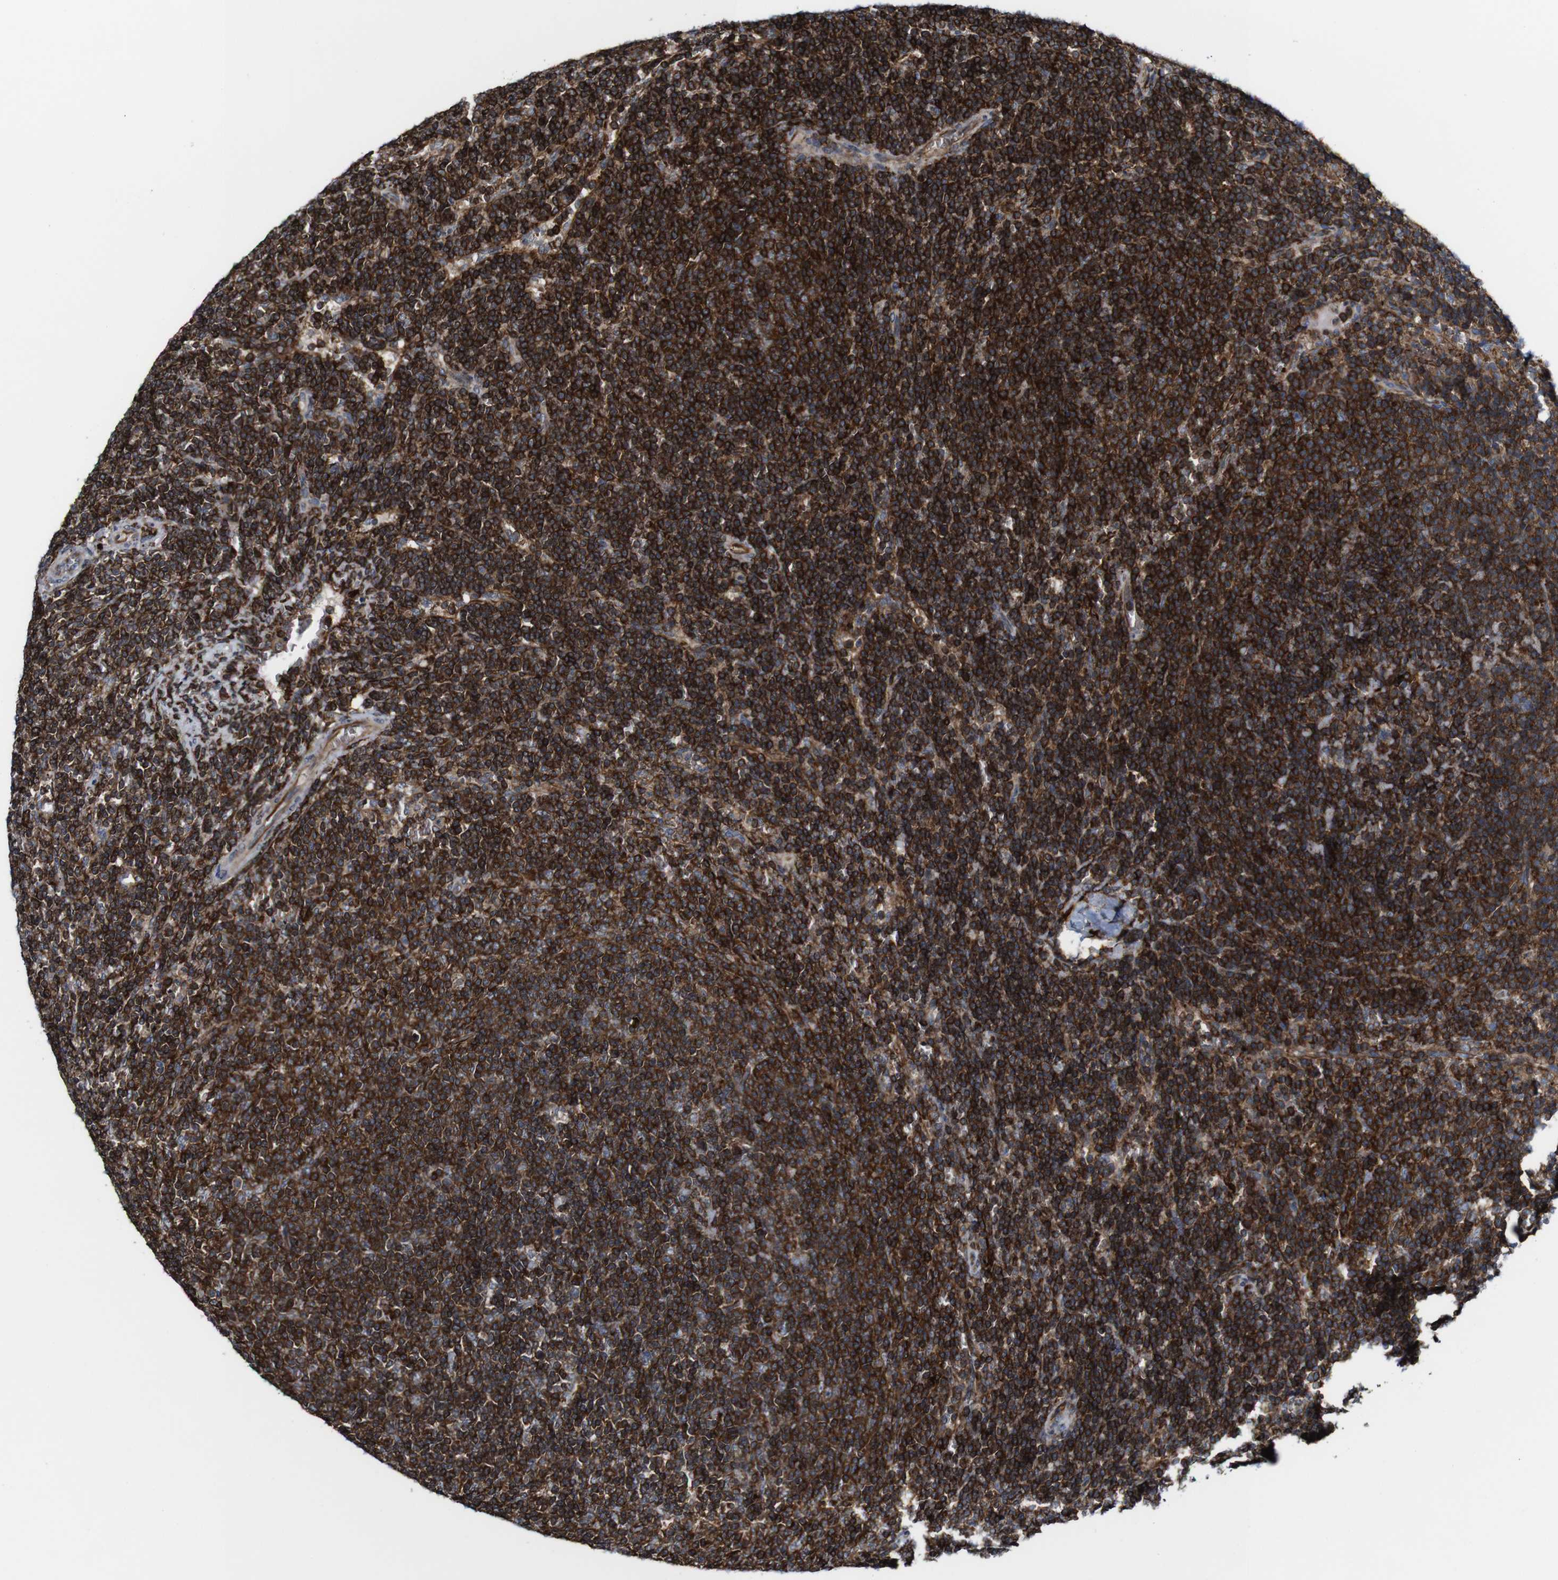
{"staining": {"intensity": "strong", "quantity": ">75%", "location": "cytoplasmic/membranous"}, "tissue": "lymphoma", "cell_type": "Tumor cells", "image_type": "cancer", "snomed": [{"axis": "morphology", "description": "Malignant lymphoma, non-Hodgkin's type, Low grade"}, {"axis": "topography", "description": "Spleen"}], "caption": "This micrograph displays immunohistochemistry staining of low-grade malignant lymphoma, non-Hodgkin's type, with high strong cytoplasmic/membranous staining in about >75% of tumor cells.", "gene": "JAK2", "patient": {"sex": "female", "age": 50}}